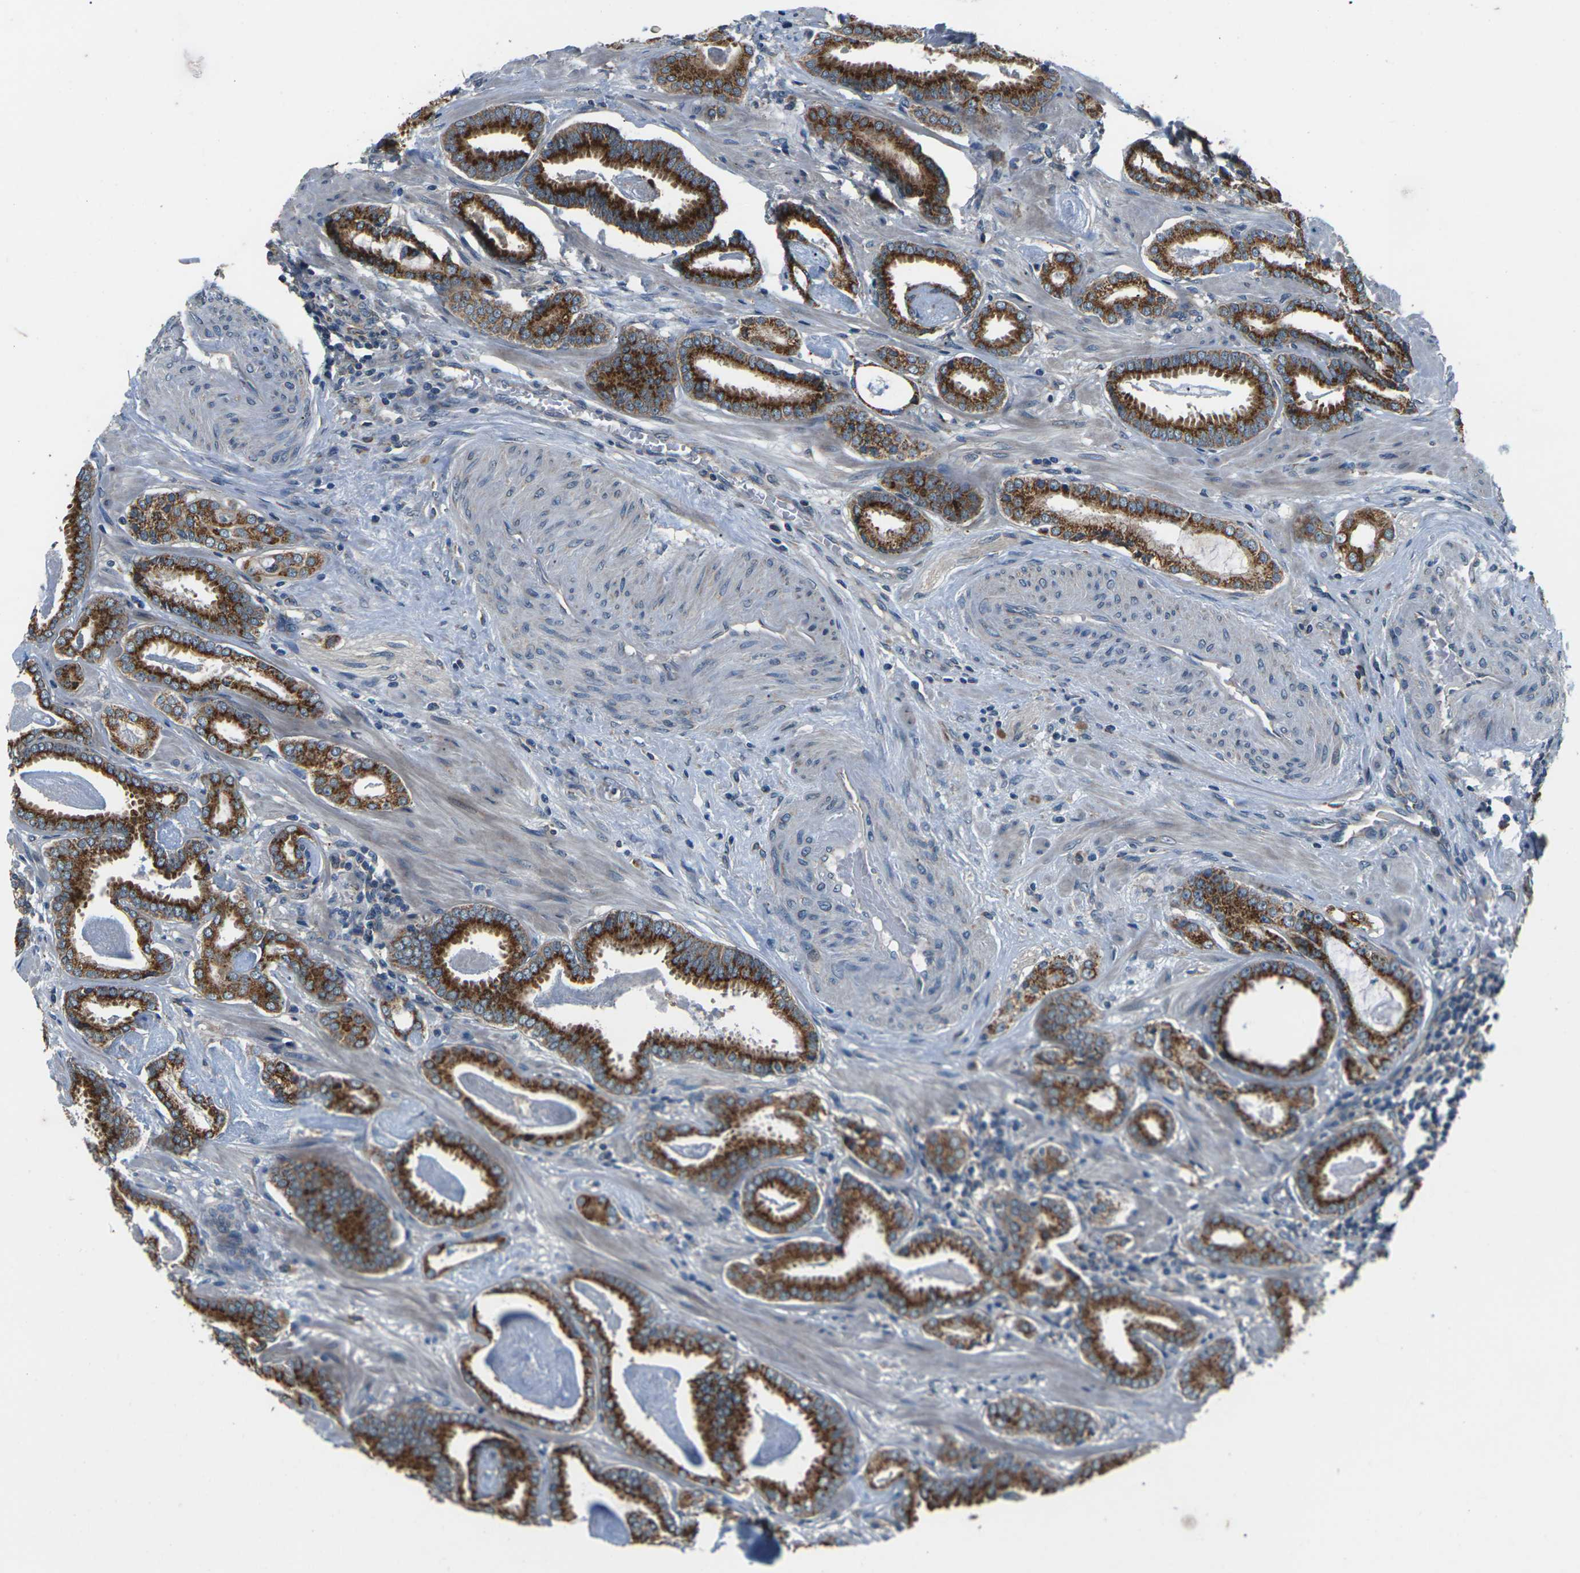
{"staining": {"intensity": "strong", "quantity": ">75%", "location": "cytoplasmic/membranous"}, "tissue": "prostate cancer", "cell_type": "Tumor cells", "image_type": "cancer", "snomed": [{"axis": "morphology", "description": "Adenocarcinoma, Low grade"}, {"axis": "topography", "description": "Prostate"}], "caption": "Protein staining by immunohistochemistry displays strong cytoplasmic/membranous expression in about >75% of tumor cells in prostate cancer (adenocarcinoma (low-grade)).", "gene": "GABRP", "patient": {"sex": "male", "age": 53}}